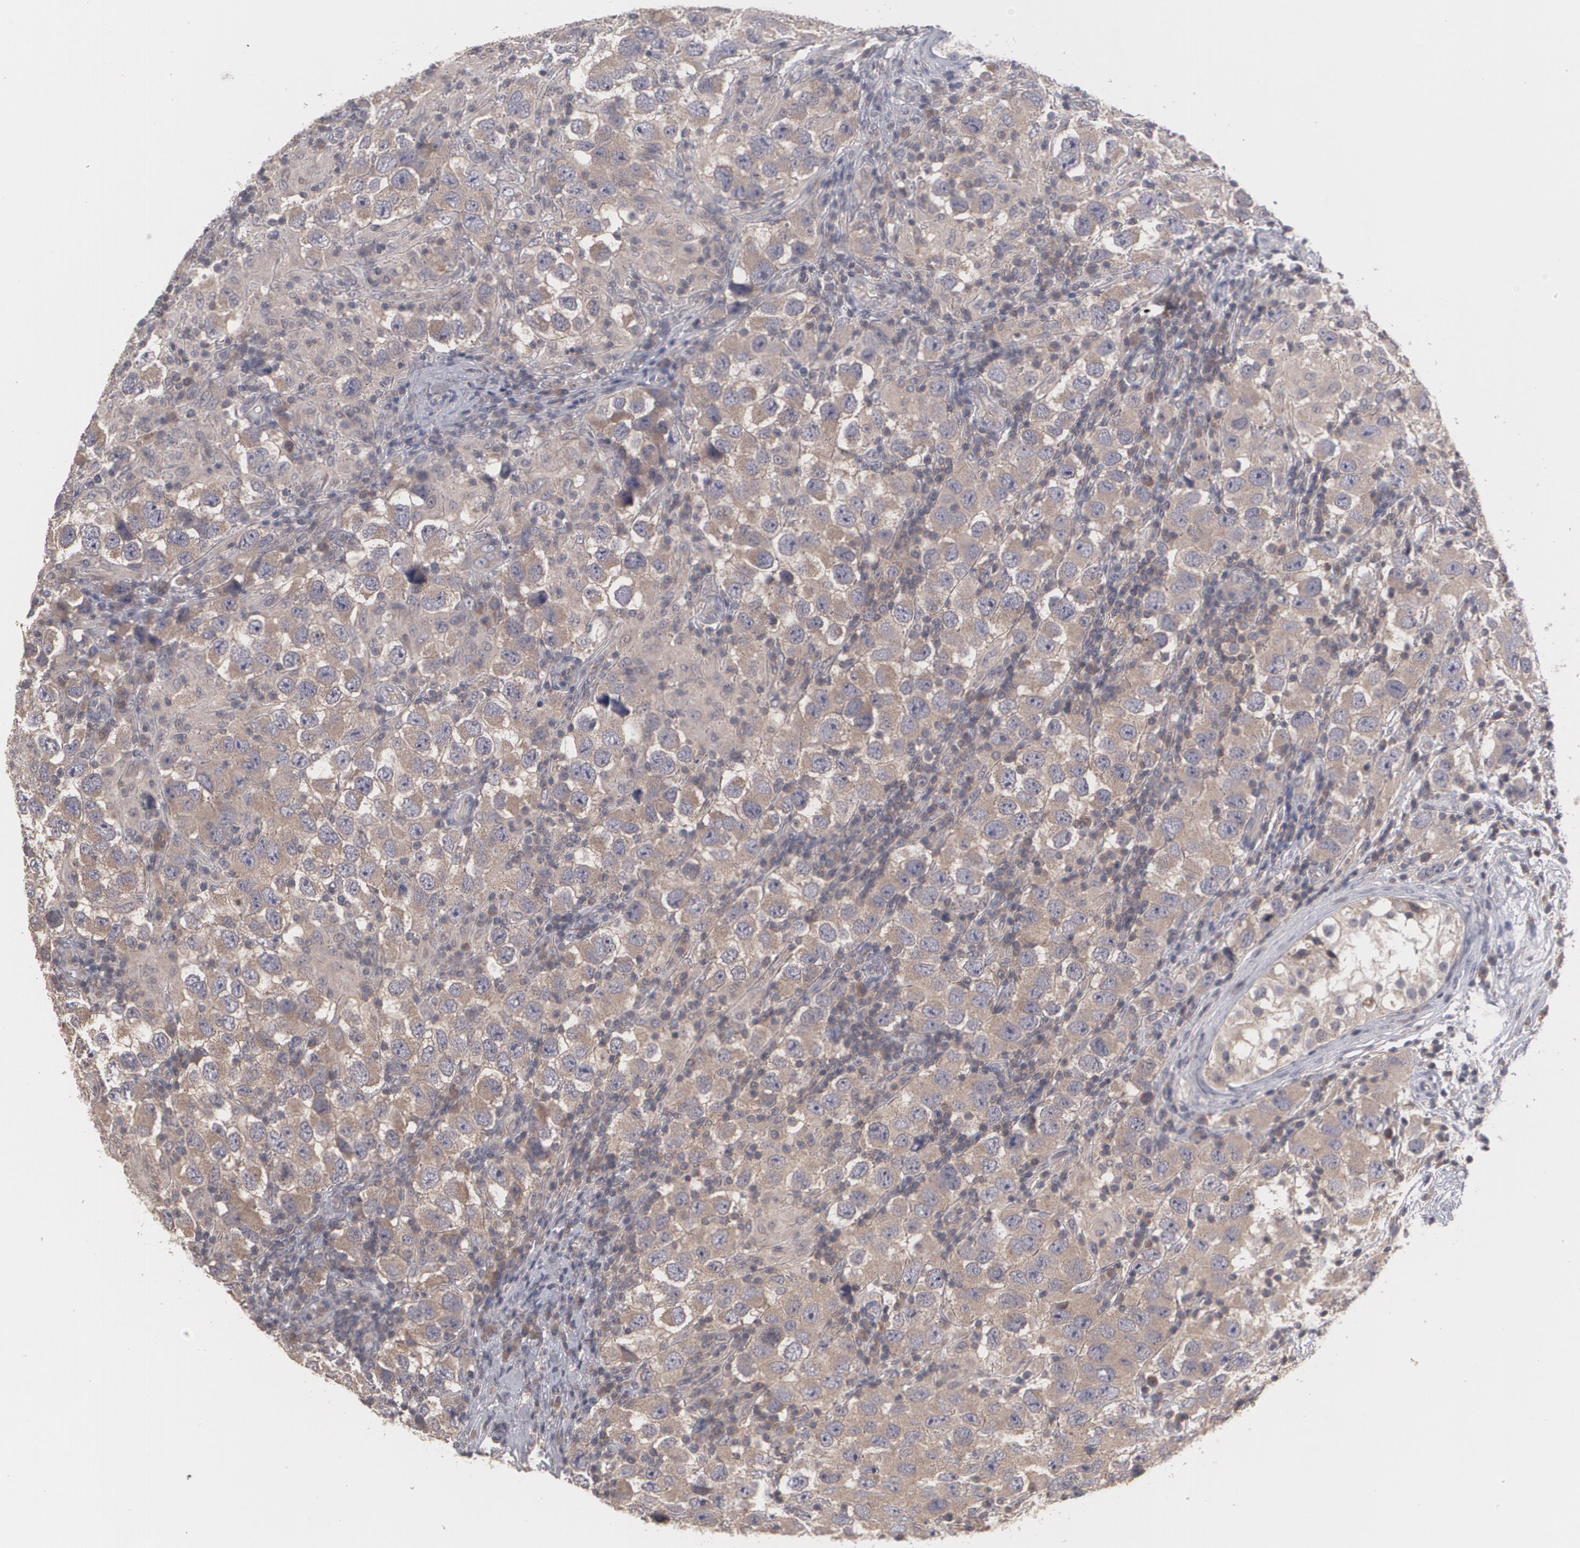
{"staining": {"intensity": "moderate", "quantity": ">75%", "location": "cytoplasmic/membranous"}, "tissue": "testis cancer", "cell_type": "Tumor cells", "image_type": "cancer", "snomed": [{"axis": "morphology", "description": "Carcinoma, Embryonal, NOS"}, {"axis": "topography", "description": "Testis"}], "caption": "Testis cancer (embryonal carcinoma) stained for a protein (brown) reveals moderate cytoplasmic/membranous positive expression in about >75% of tumor cells.", "gene": "ARF6", "patient": {"sex": "male", "age": 21}}